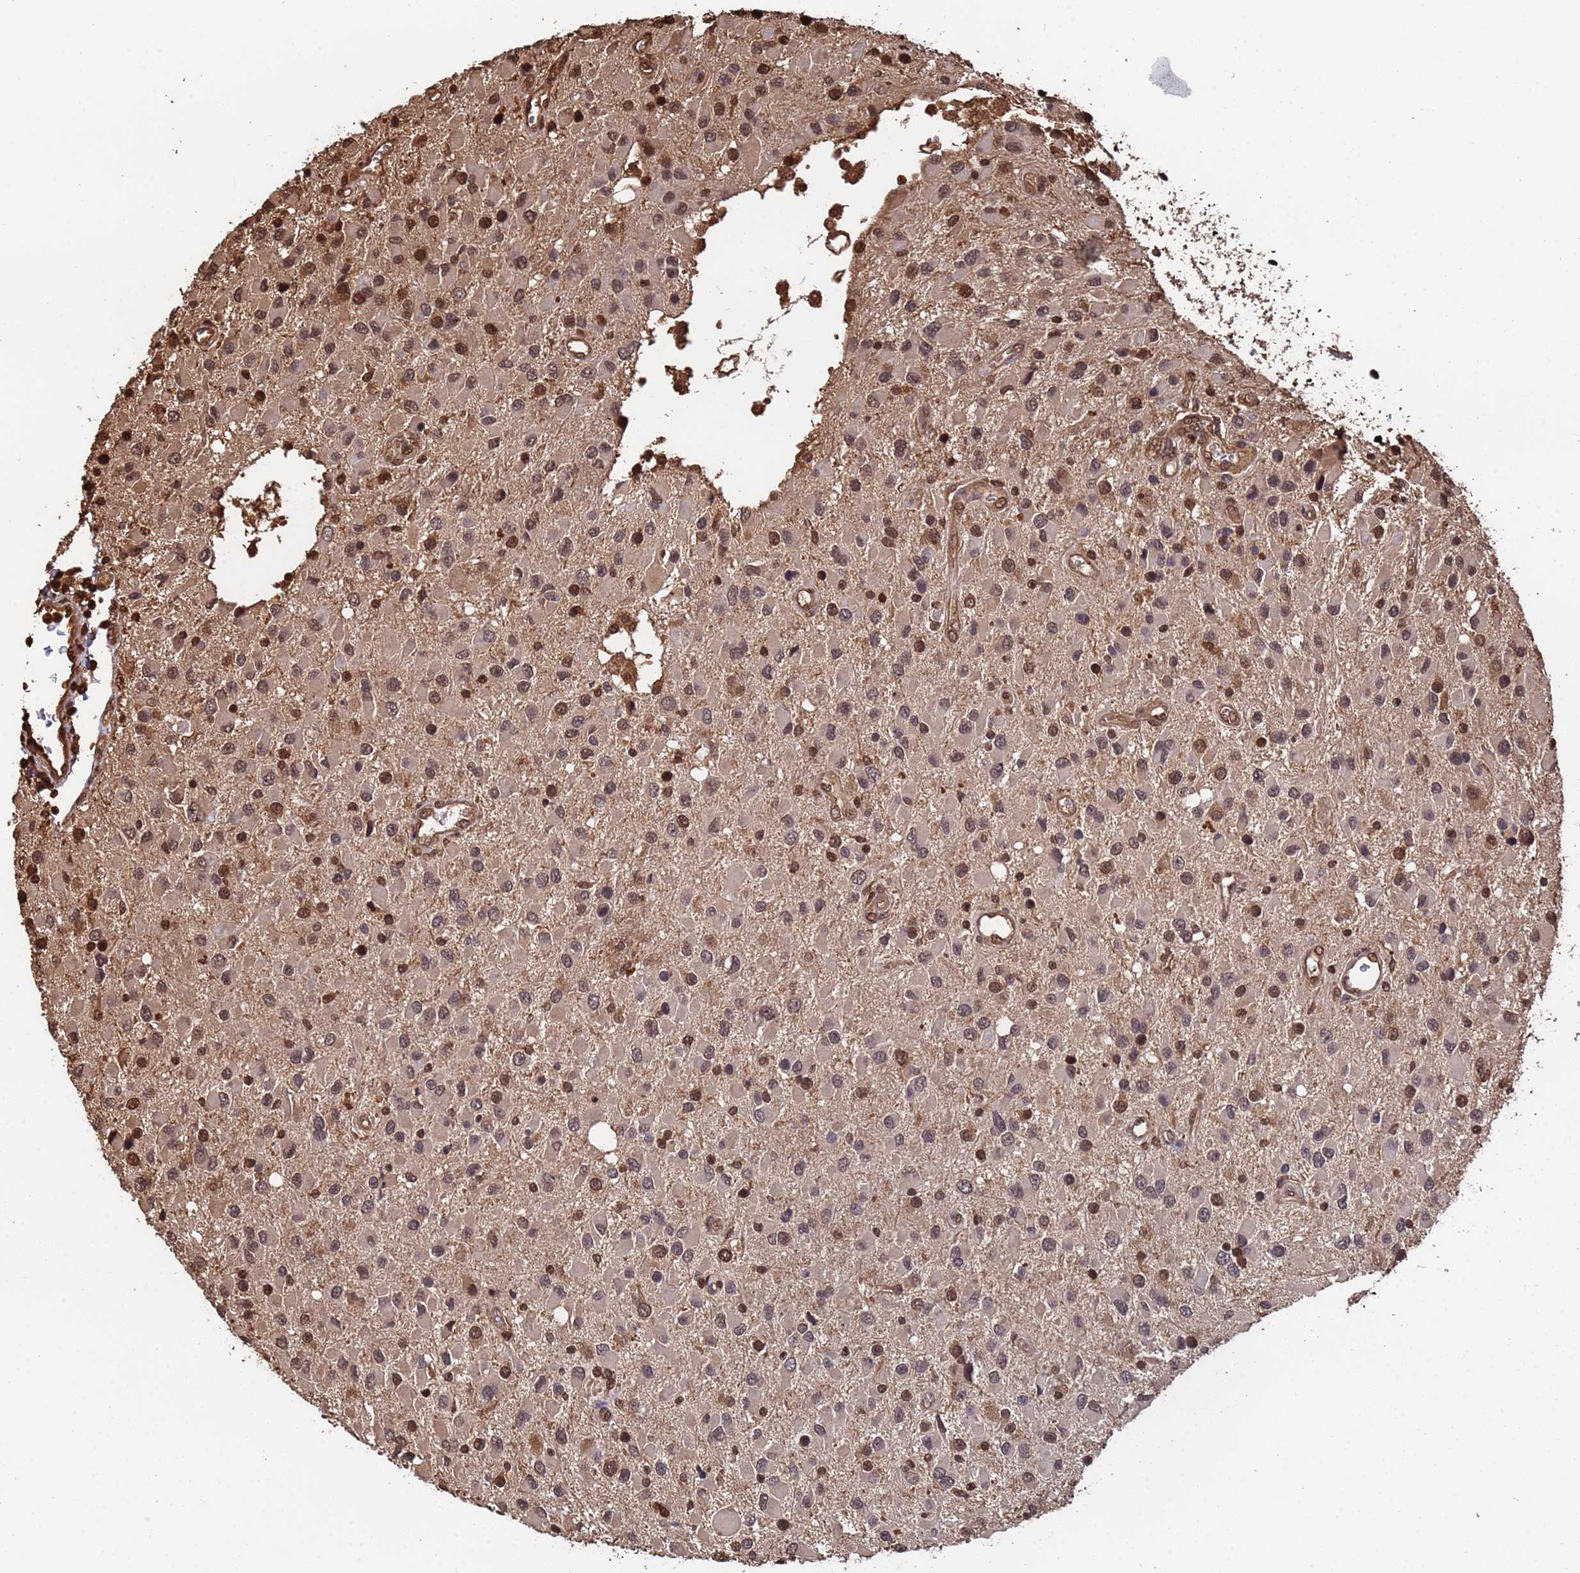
{"staining": {"intensity": "moderate", "quantity": ">75%", "location": "nuclear"}, "tissue": "glioma", "cell_type": "Tumor cells", "image_type": "cancer", "snomed": [{"axis": "morphology", "description": "Glioma, malignant, High grade"}, {"axis": "topography", "description": "Brain"}], "caption": "Brown immunohistochemical staining in human glioma exhibits moderate nuclear expression in about >75% of tumor cells.", "gene": "SUMO4", "patient": {"sex": "male", "age": 53}}